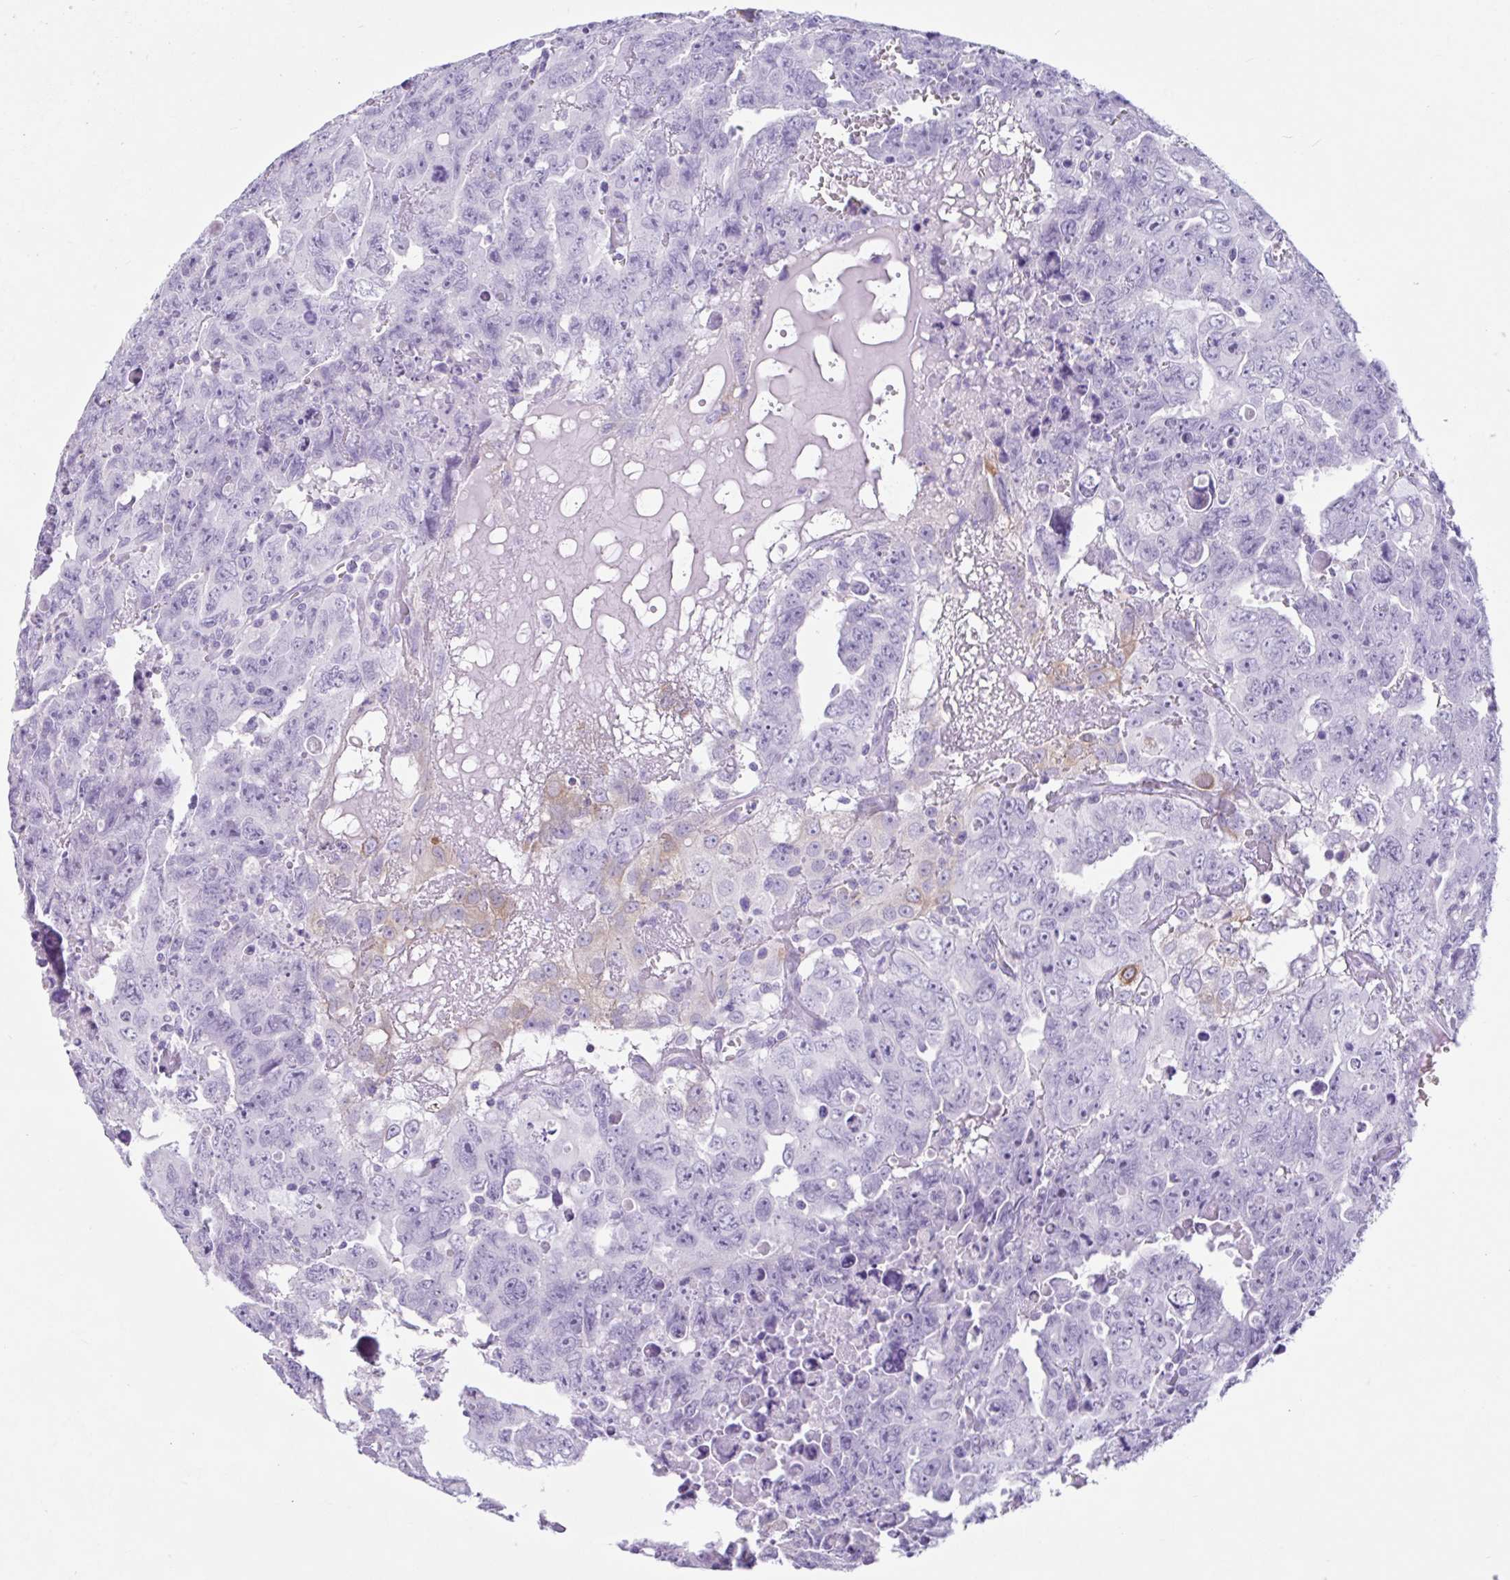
{"staining": {"intensity": "negative", "quantity": "none", "location": "none"}, "tissue": "testis cancer", "cell_type": "Tumor cells", "image_type": "cancer", "snomed": [{"axis": "morphology", "description": "Carcinoma, Embryonal, NOS"}, {"axis": "topography", "description": "Testis"}], "caption": "The micrograph displays no significant positivity in tumor cells of embryonal carcinoma (testis).", "gene": "CTSE", "patient": {"sex": "male", "age": 24}}